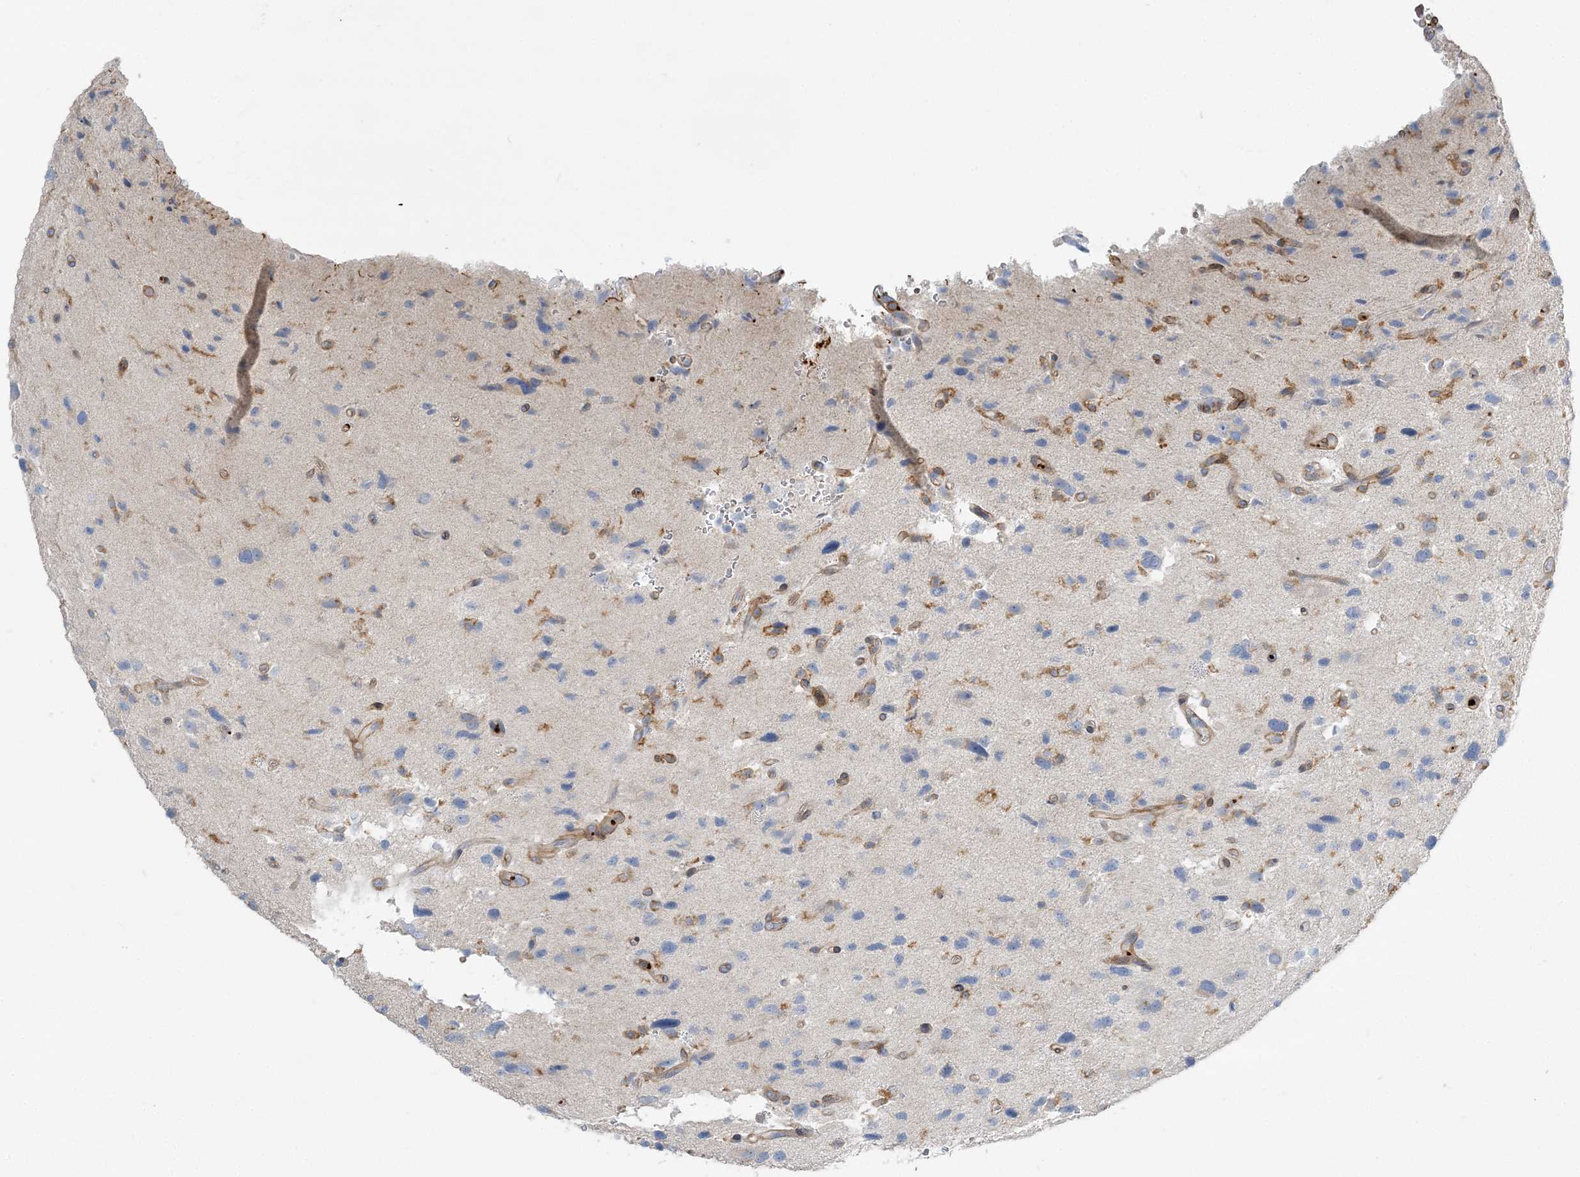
{"staining": {"intensity": "negative", "quantity": "none", "location": "none"}, "tissue": "glioma", "cell_type": "Tumor cells", "image_type": "cancer", "snomed": [{"axis": "morphology", "description": "Glioma, malignant, High grade"}, {"axis": "topography", "description": "Brain"}], "caption": "This is an immunohistochemistry (IHC) histopathology image of human glioma. There is no positivity in tumor cells.", "gene": "CUEDC2", "patient": {"sex": "male", "age": 33}}